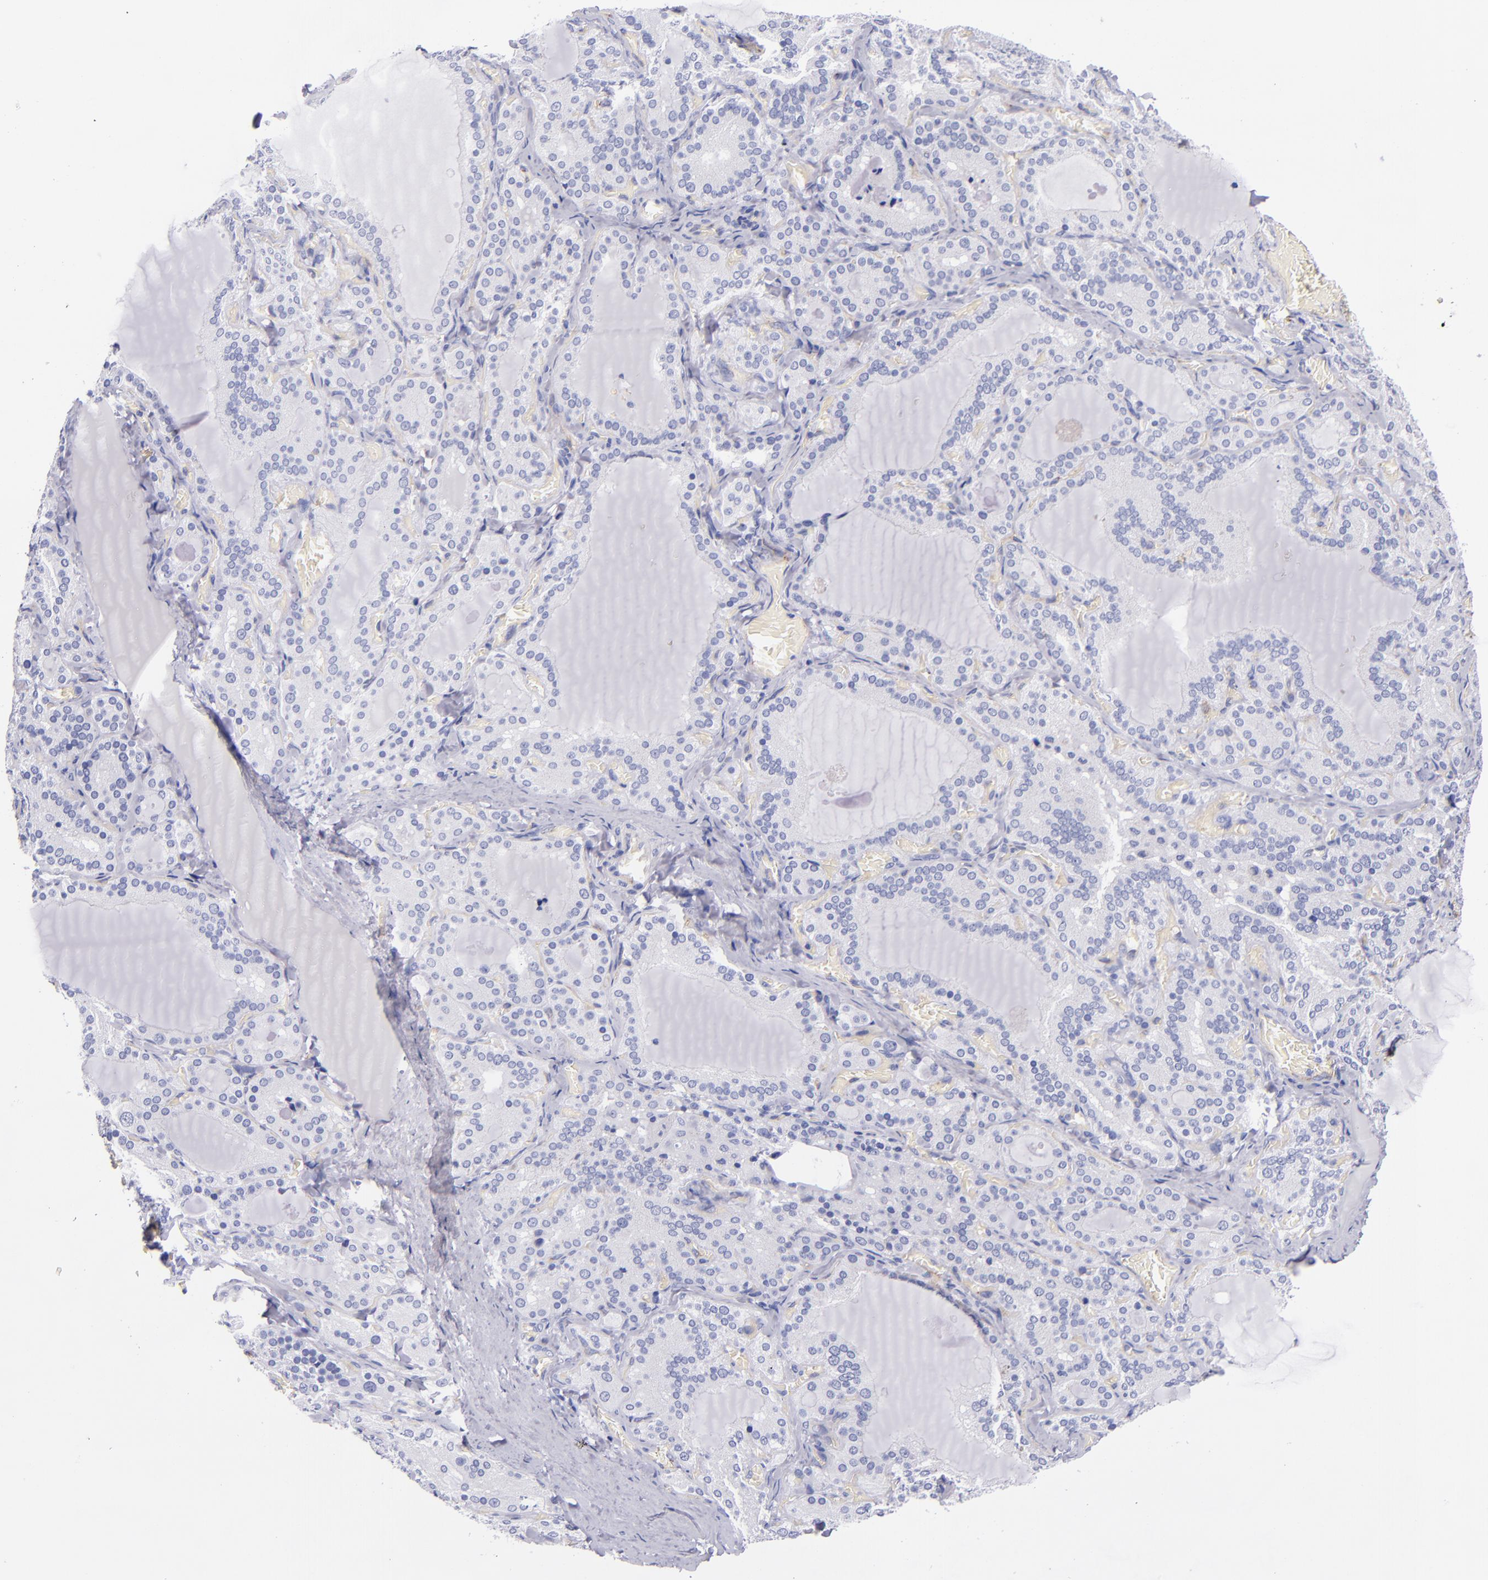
{"staining": {"intensity": "negative", "quantity": "none", "location": "none"}, "tissue": "thyroid gland", "cell_type": "Glandular cells", "image_type": "normal", "snomed": [{"axis": "morphology", "description": "Normal tissue, NOS"}, {"axis": "topography", "description": "Thyroid gland"}], "caption": "DAB (3,3'-diaminobenzidine) immunohistochemical staining of benign human thyroid gland reveals no significant staining in glandular cells.", "gene": "NOS3", "patient": {"sex": "female", "age": 33}}